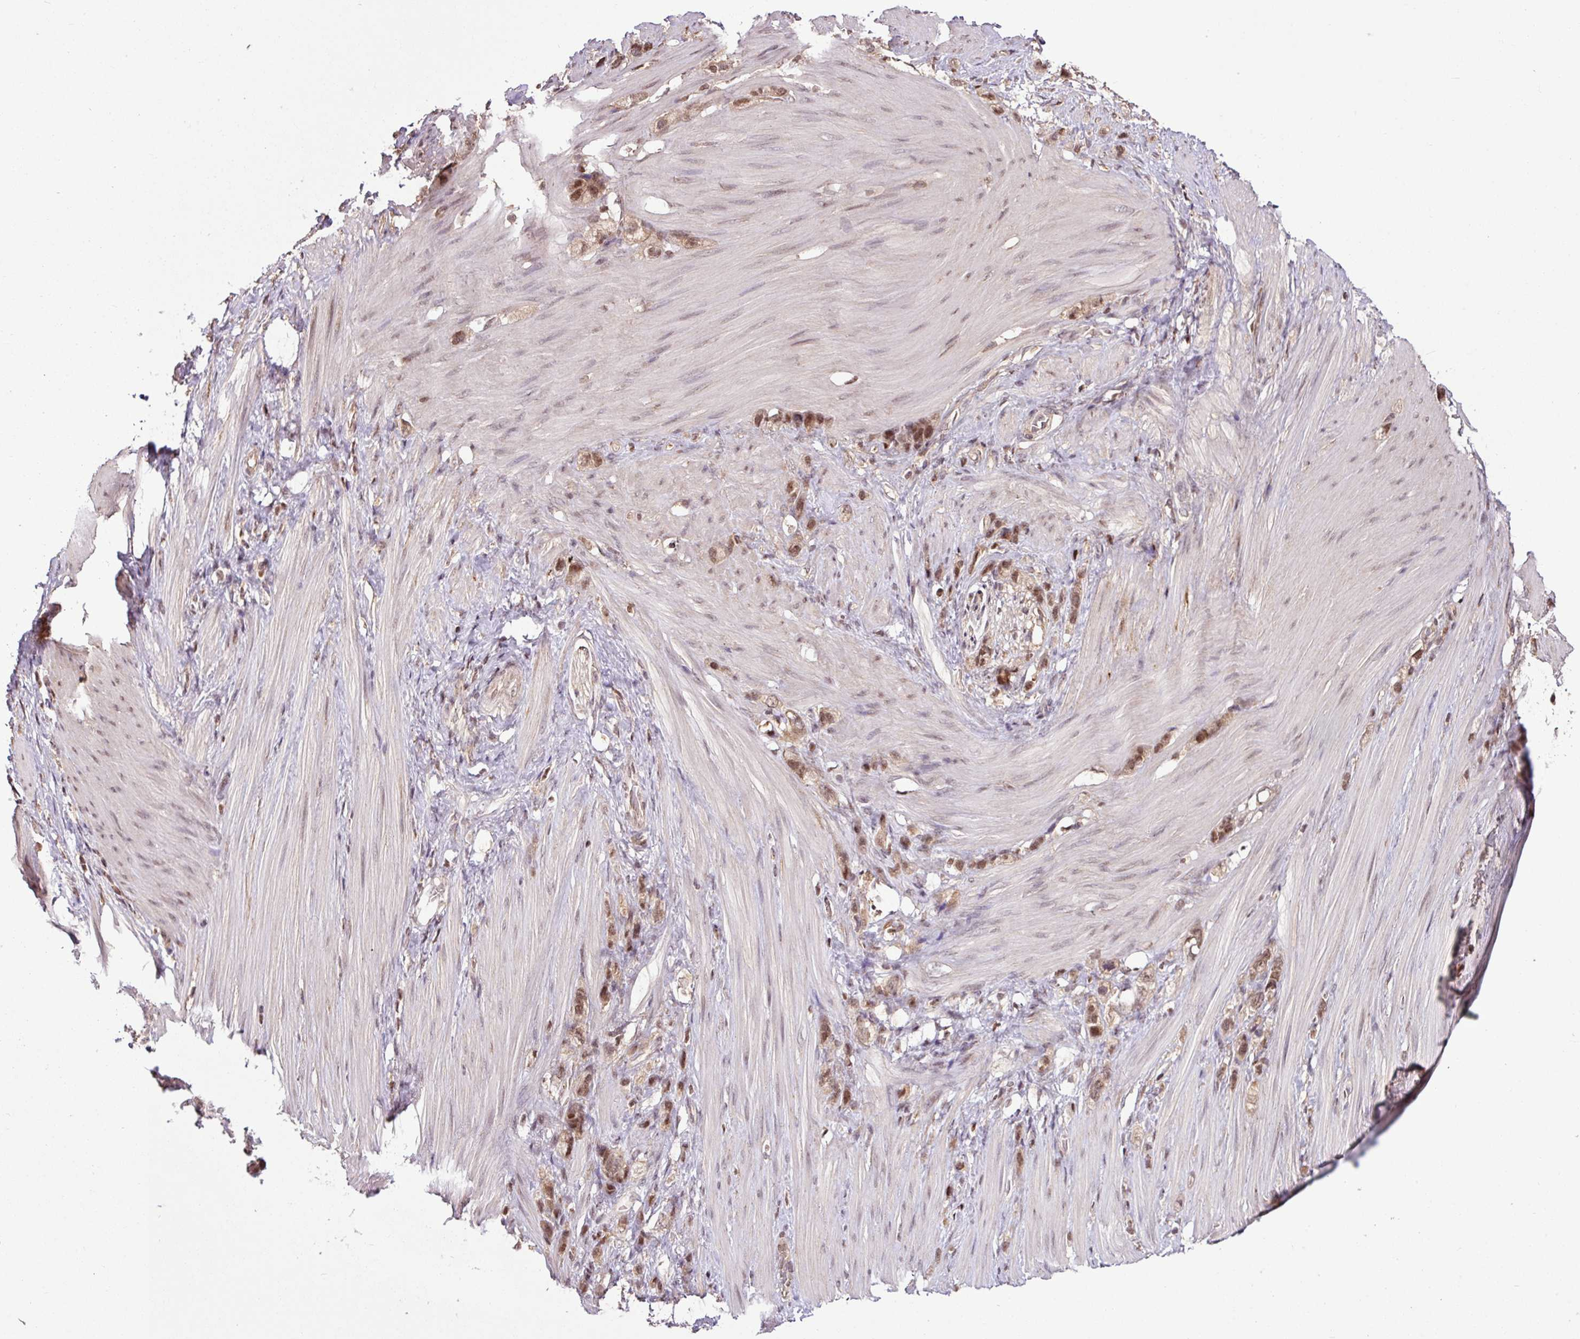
{"staining": {"intensity": "moderate", "quantity": ">75%", "location": "cytoplasmic/membranous,nuclear"}, "tissue": "stomach cancer", "cell_type": "Tumor cells", "image_type": "cancer", "snomed": [{"axis": "morphology", "description": "Adenocarcinoma, NOS"}, {"axis": "topography", "description": "Stomach"}], "caption": "Stomach cancer tissue reveals moderate cytoplasmic/membranous and nuclear staining in about >75% of tumor cells, visualized by immunohistochemistry. (IHC, brightfield microscopy, high magnification).", "gene": "ITPKC", "patient": {"sex": "female", "age": 65}}